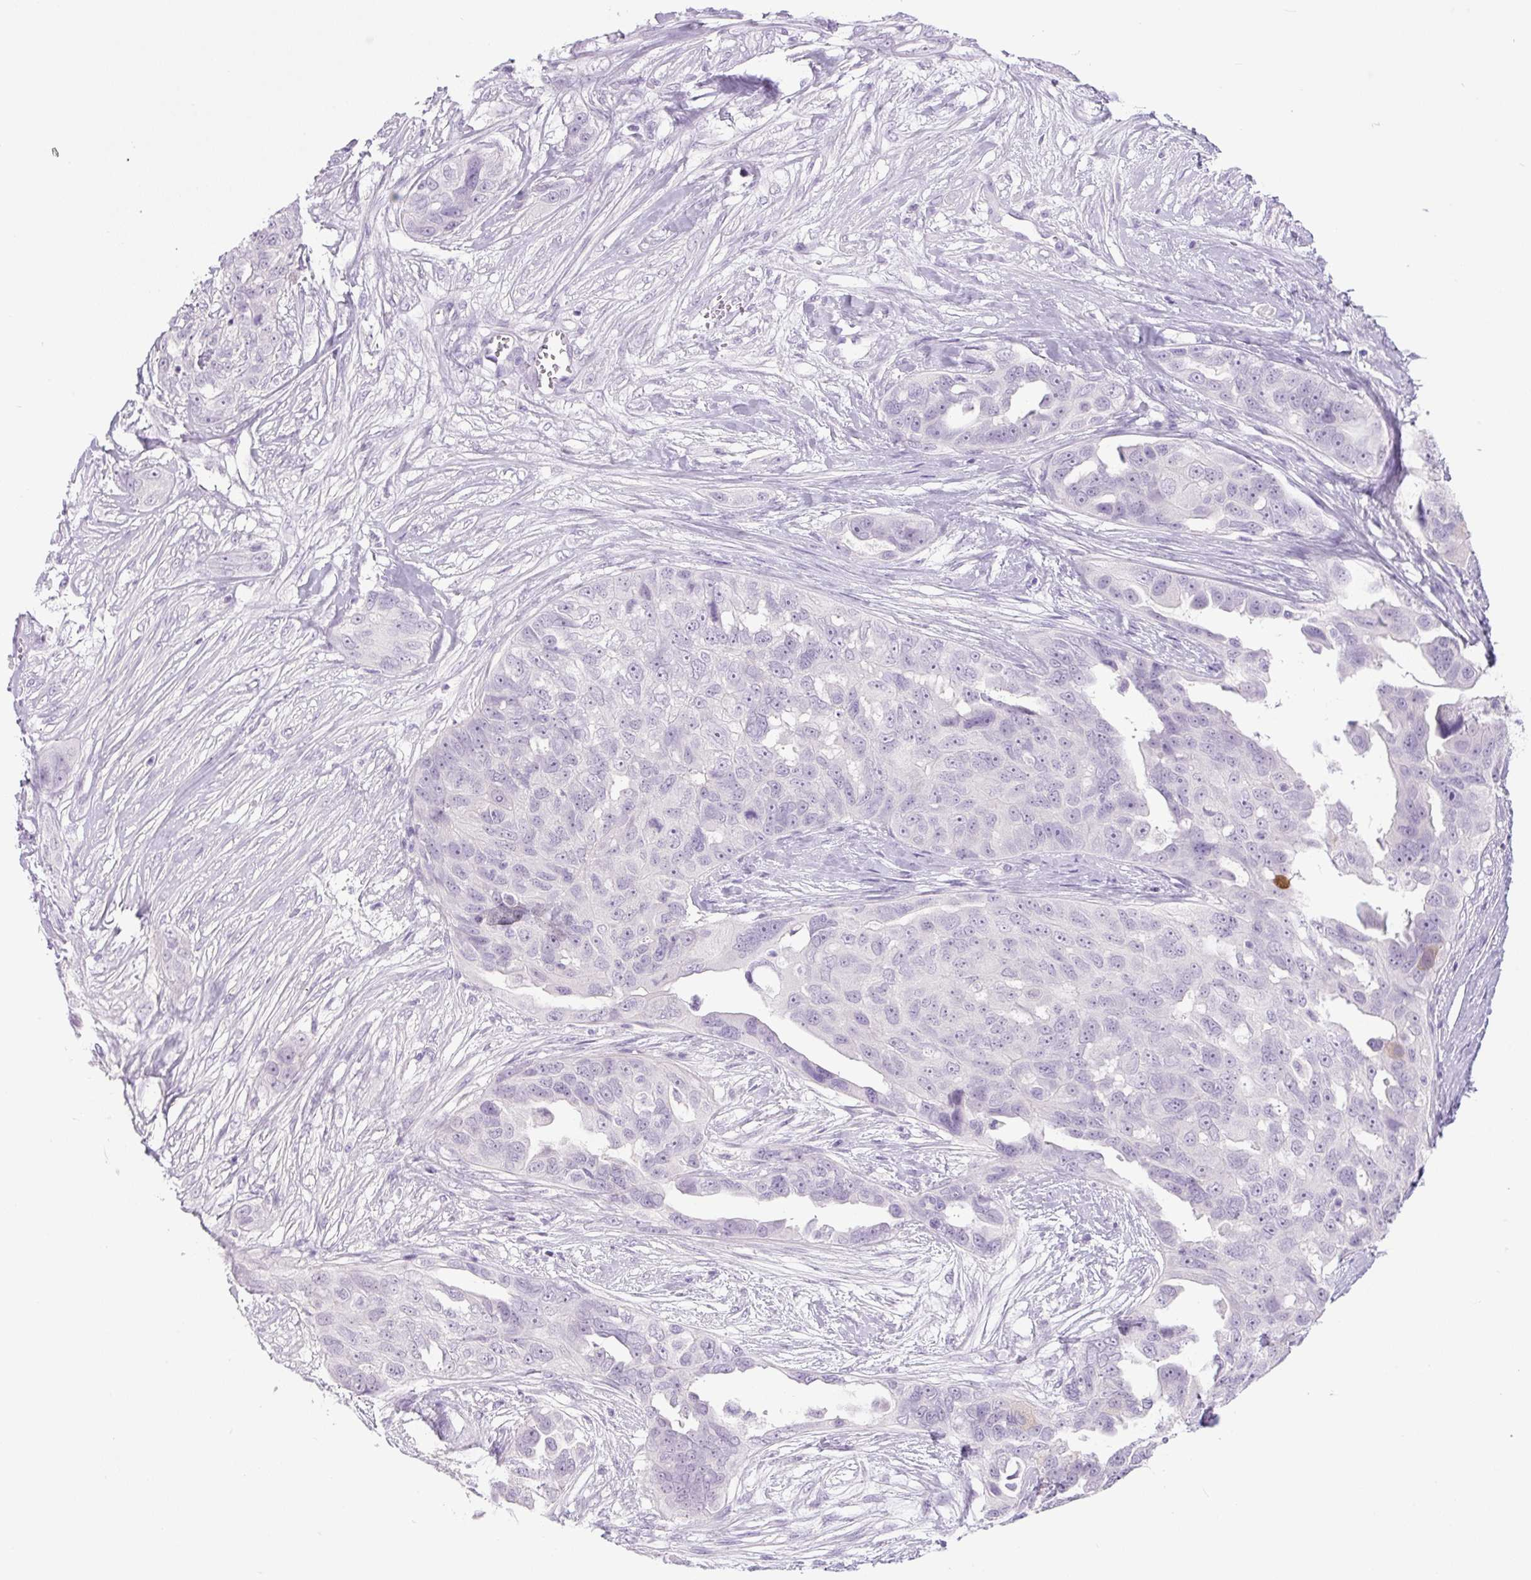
{"staining": {"intensity": "negative", "quantity": "none", "location": "none"}, "tissue": "ovarian cancer", "cell_type": "Tumor cells", "image_type": "cancer", "snomed": [{"axis": "morphology", "description": "Carcinoma, endometroid"}, {"axis": "topography", "description": "Ovary"}], "caption": "Immunohistochemistry photomicrograph of human ovarian cancer stained for a protein (brown), which demonstrates no staining in tumor cells.", "gene": "COL9A2", "patient": {"sex": "female", "age": 70}}